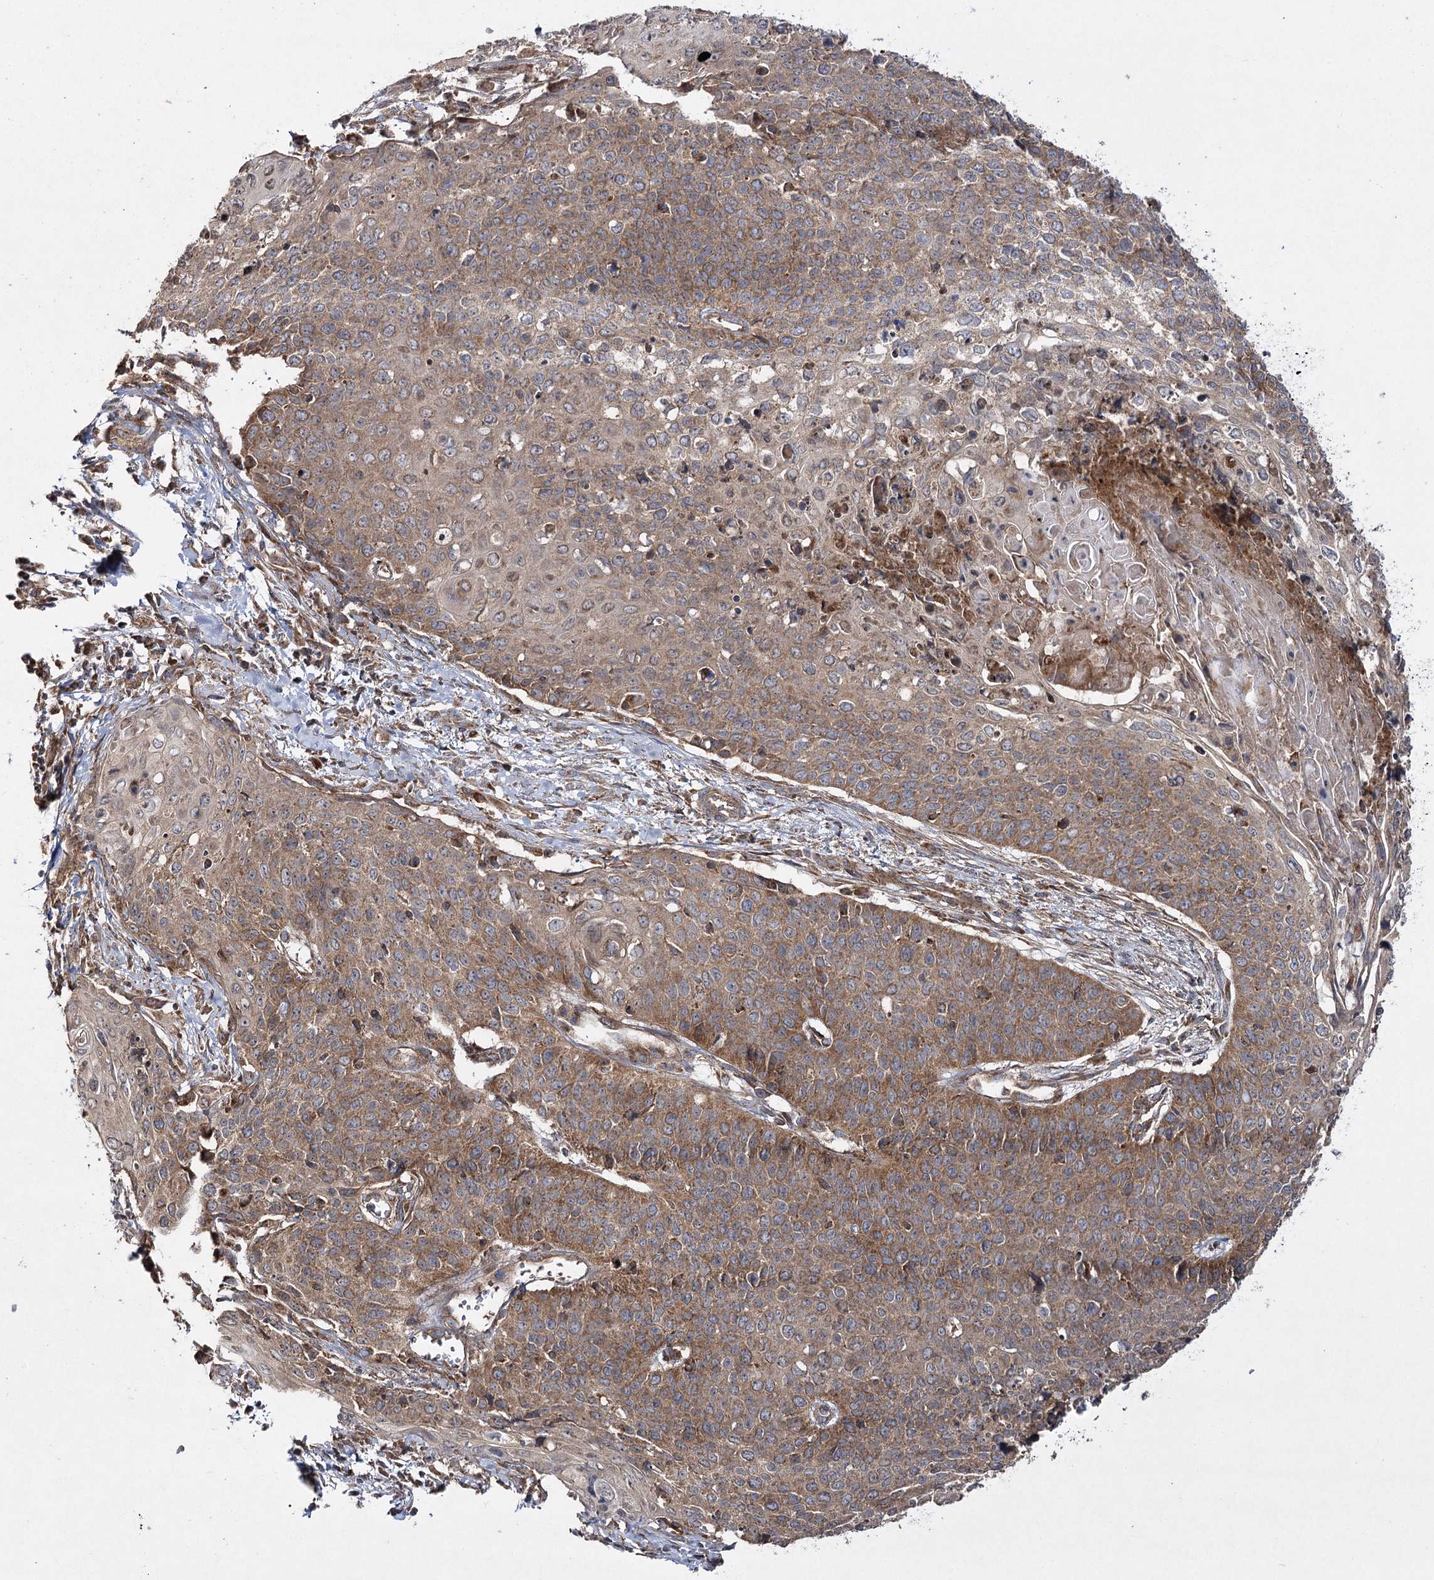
{"staining": {"intensity": "moderate", "quantity": "25%-75%", "location": "cytoplasmic/membranous"}, "tissue": "cervical cancer", "cell_type": "Tumor cells", "image_type": "cancer", "snomed": [{"axis": "morphology", "description": "Squamous cell carcinoma, NOS"}, {"axis": "topography", "description": "Cervix"}], "caption": "Human cervical cancer stained with a protein marker demonstrates moderate staining in tumor cells.", "gene": "DNAJC13", "patient": {"sex": "female", "age": 39}}